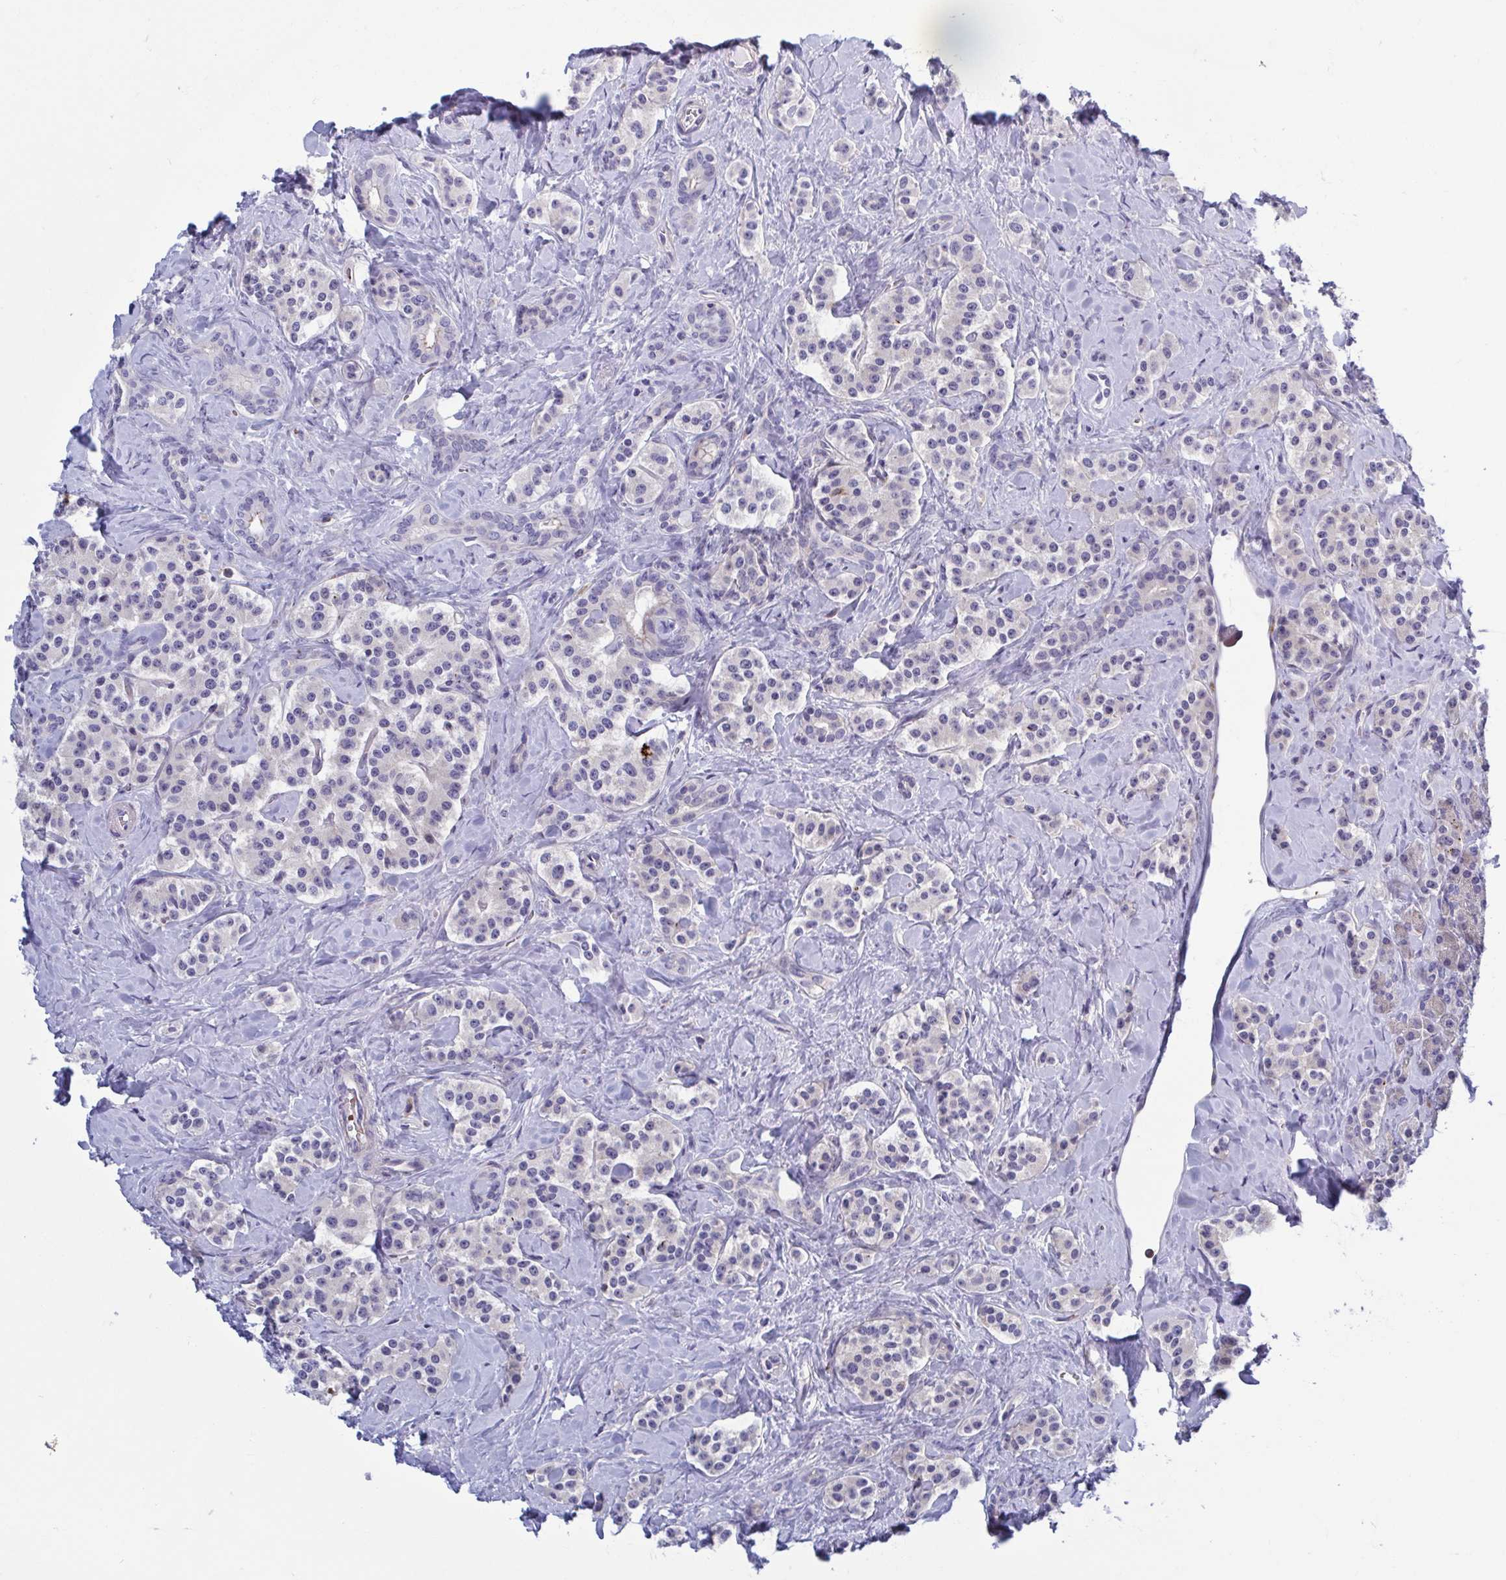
{"staining": {"intensity": "negative", "quantity": "none", "location": "none"}, "tissue": "carcinoid", "cell_type": "Tumor cells", "image_type": "cancer", "snomed": [{"axis": "morphology", "description": "Normal tissue, NOS"}, {"axis": "morphology", "description": "Carcinoid, malignant, NOS"}, {"axis": "topography", "description": "Pancreas"}], "caption": "Carcinoid was stained to show a protein in brown. There is no significant expression in tumor cells.", "gene": "LRRC38", "patient": {"sex": "male", "age": 36}}